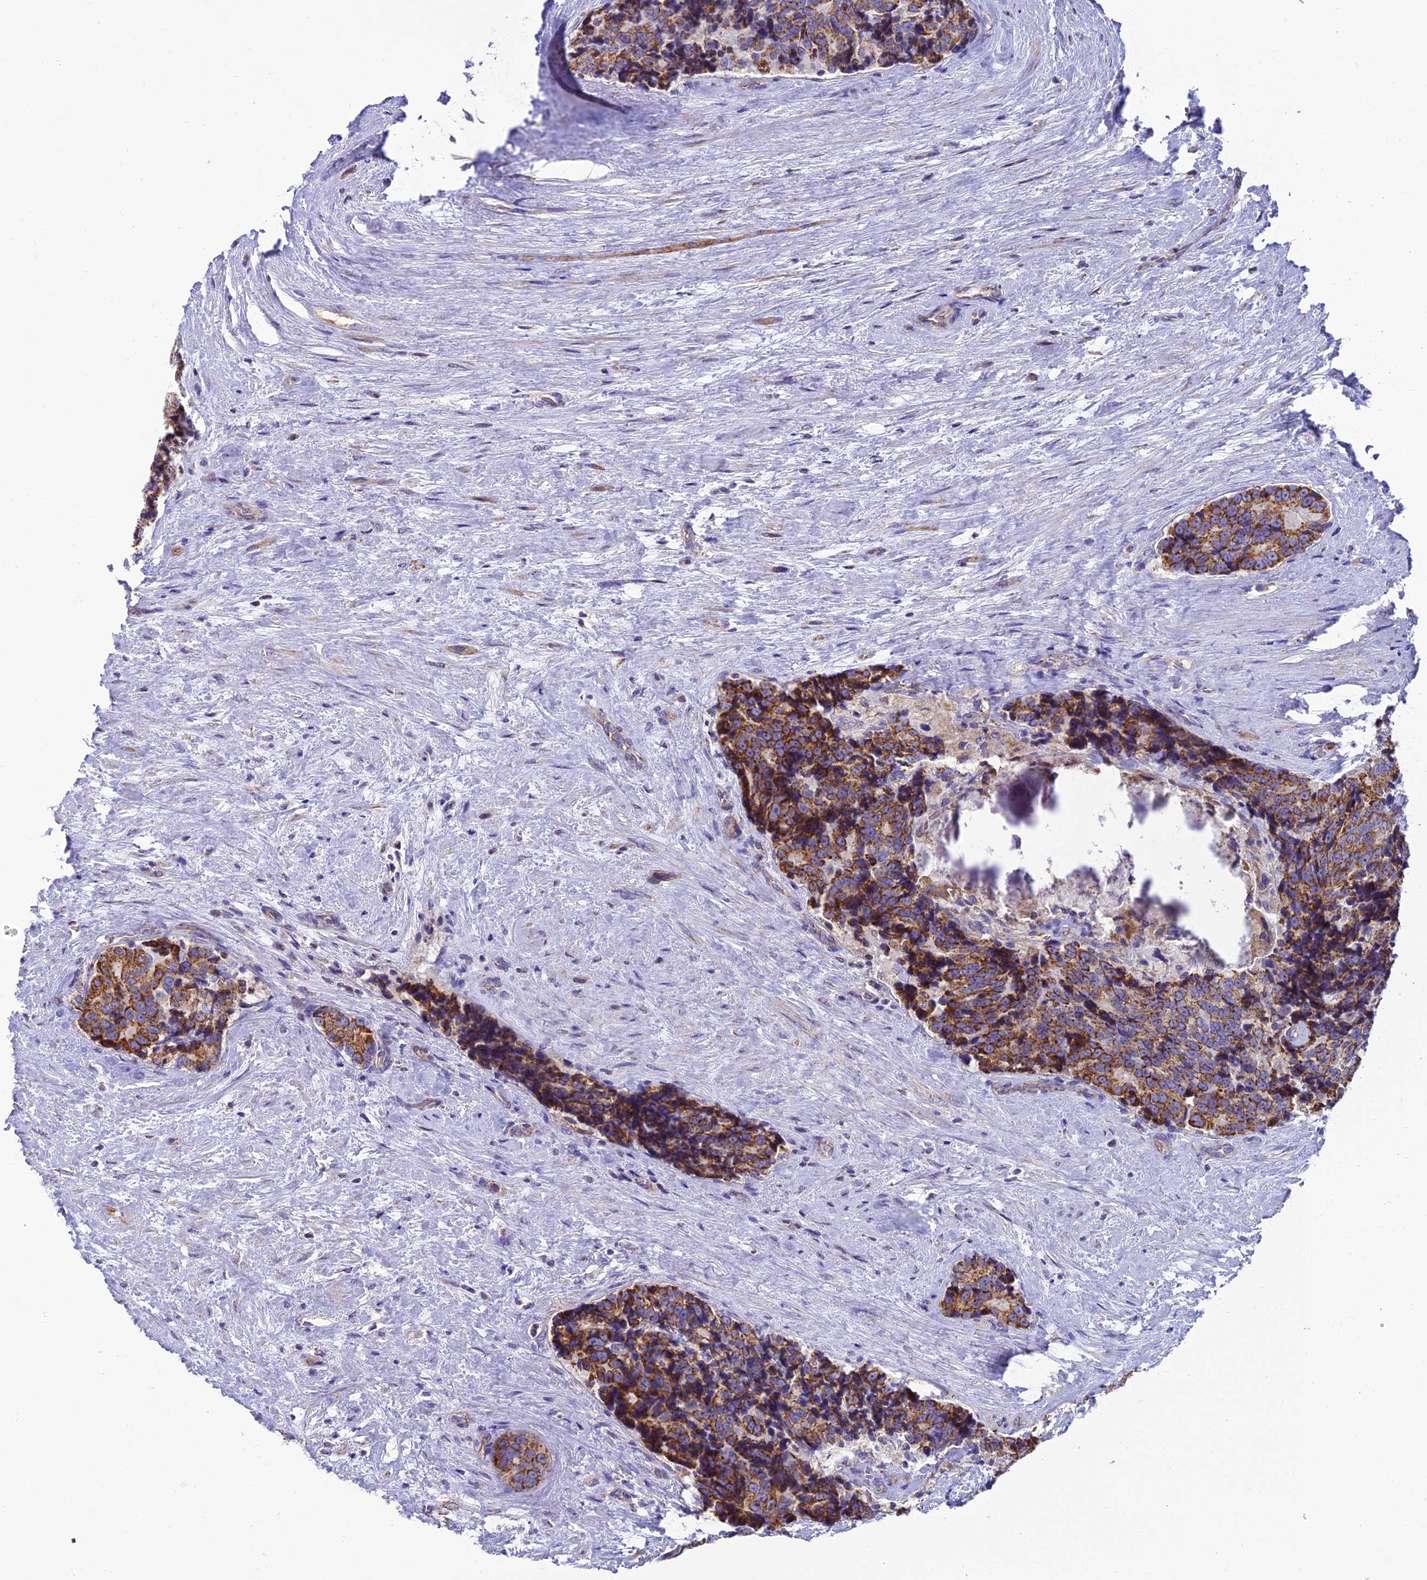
{"staining": {"intensity": "strong", "quantity": ">75%", "location": "cytoplasmic/membranous"}, "tissue": "prostate cancer", "cell_type": "Tumor cells", "image_type": "cancer", "snomed": [{"axis": "morphology", "description": "Adenocarcinoma, High grade"}, {"axis": "topography", "description": "Prostate"}], "caption": "Prostate high-grade adenocarcinoma stained with IHC exhibits strong cytoplasmic/membranous expression in approximately >75% of tumor cells.", "gene": "GPD1", "patient": {"sex": "male", "age": 70}}